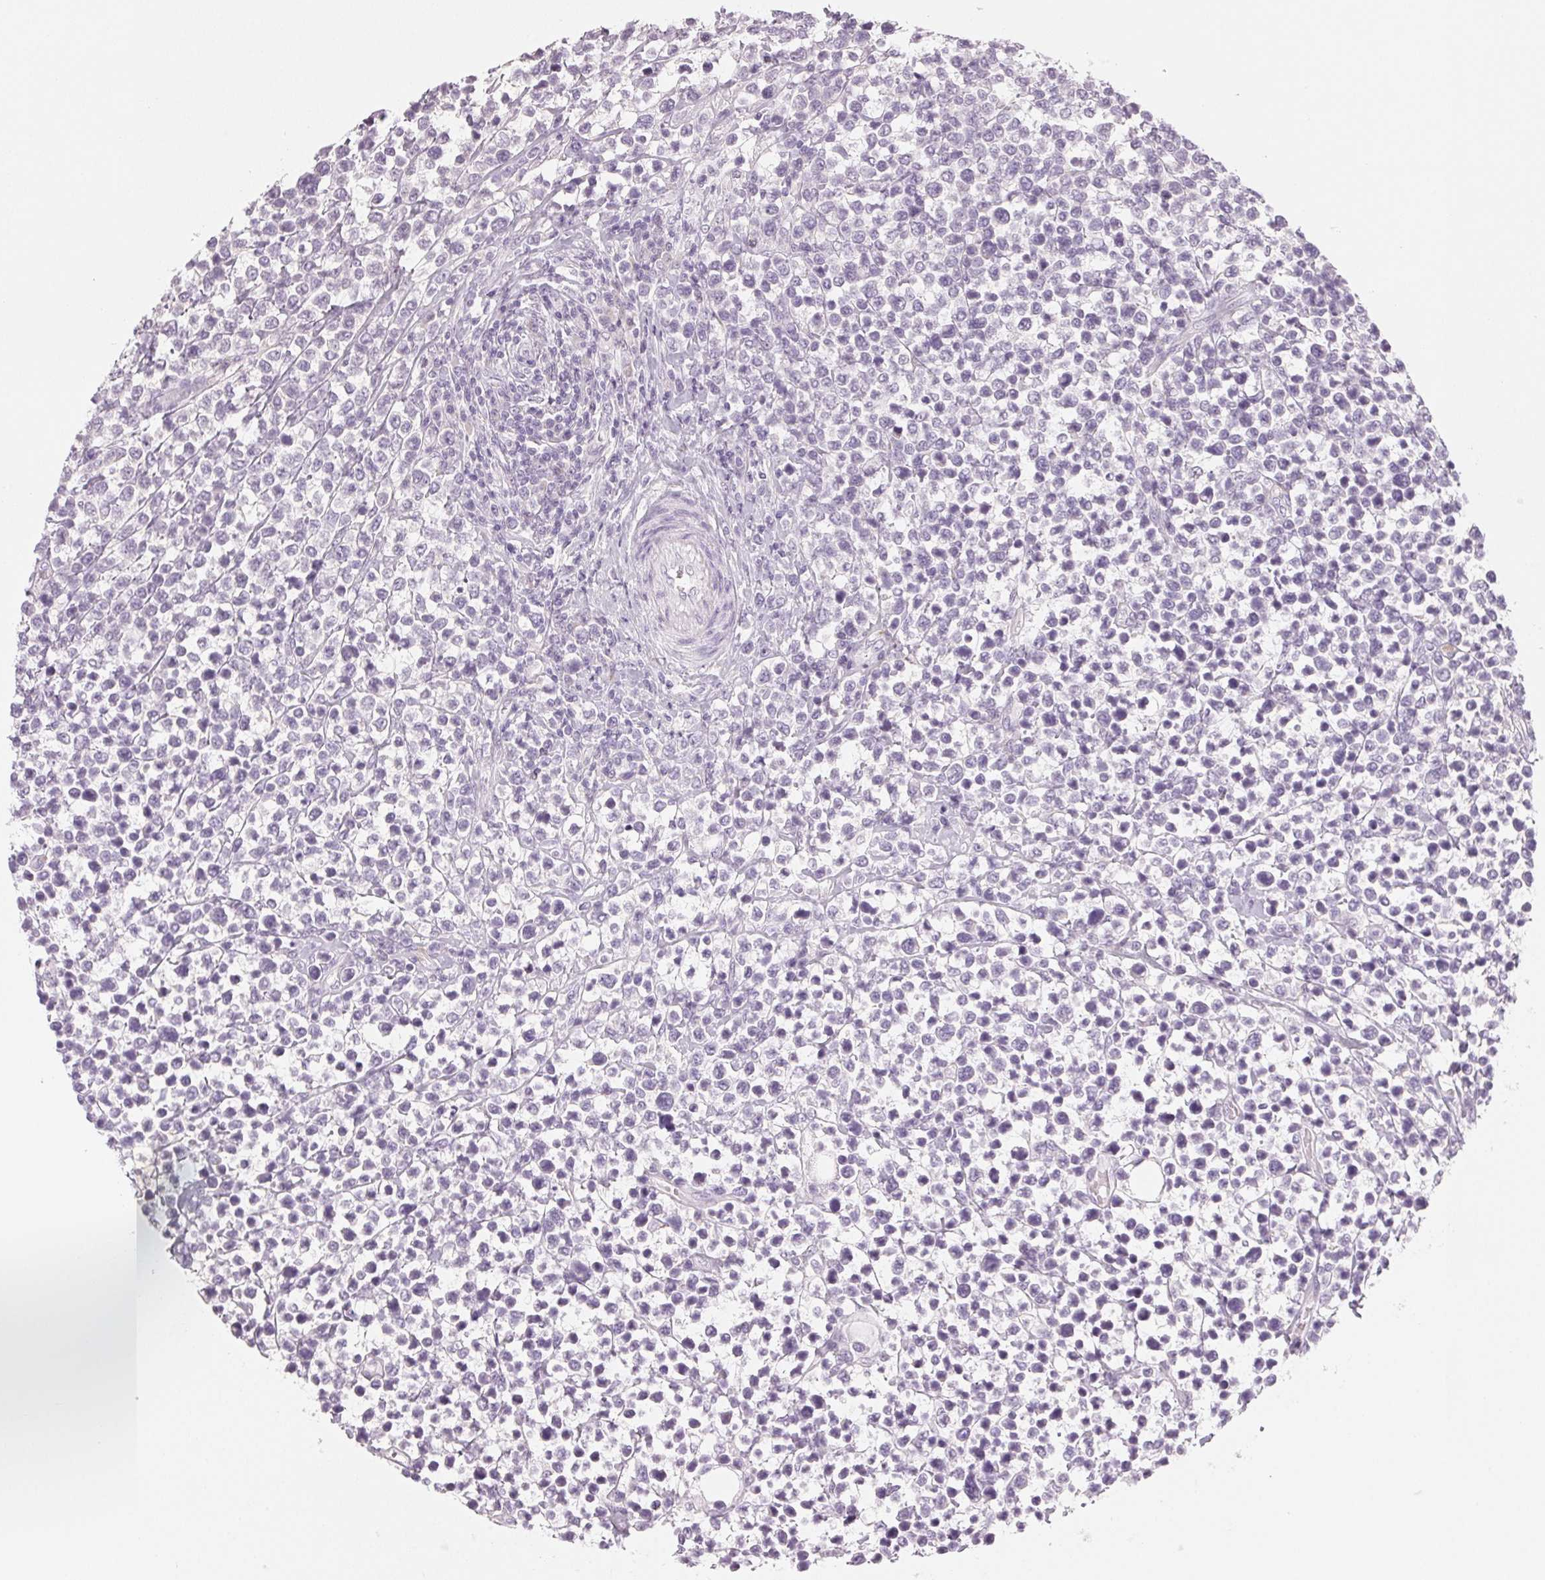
{"staining": {"intensity": "negative", "quantity": "none", "location": "none"}, "tissue": "lymphoma", "cell_type": "Tumor cells", "image_type": "cancer", "snomed": [{"axis": "morphology", "description": "Malignant lymphoma, non-Hodgkin's type, High grade"}, {"axis": "topography", "description": "Soft tissue"}], "caption": "DAB immunohistochemical staining of human lymphoma reveals no significant expression in tumor cells.", "gene": "DNAJC6", "patient": {"sex": "female", "age": 56}}